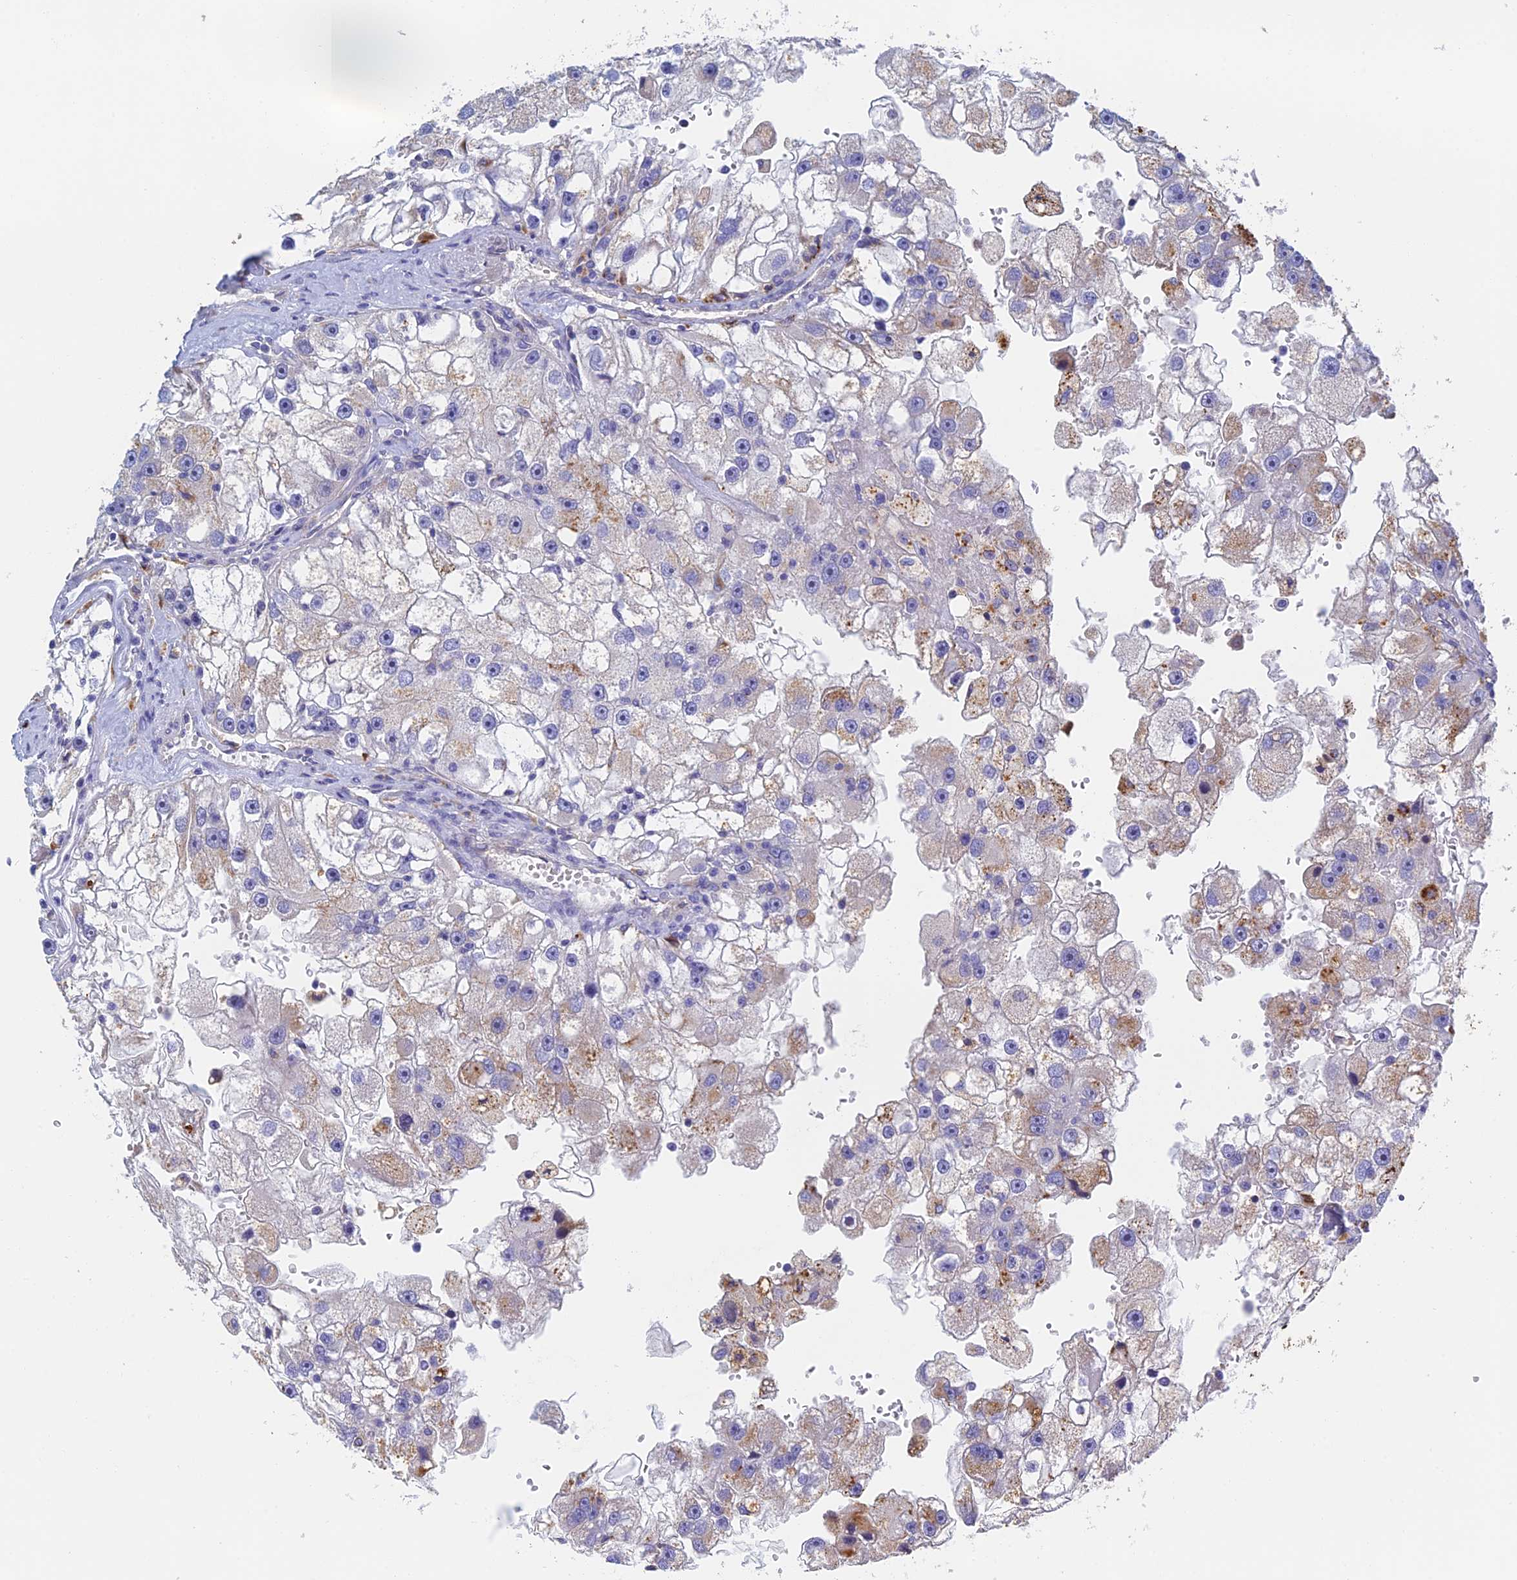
{"staining": {"intensity": "moderate", "quantity": "<25%", "location": "cytoplasmic/membranous"}, "tissue": "renal cancer", "cell_type": "Tumor cells", "image_type": "cancer", "snomed": [{"axis": "morphology", "description": "Adenocarcinoma, NOS"}, {"axis": "topography", "description": "Kidney"}], "caption": "Moderate cytoplasmic/membranous expression is present in about <25% of tumor cells in renal adenocarcinoma.", "gene": "RPGRIP1L", "patient": {"sex": "male", "age": 63}}